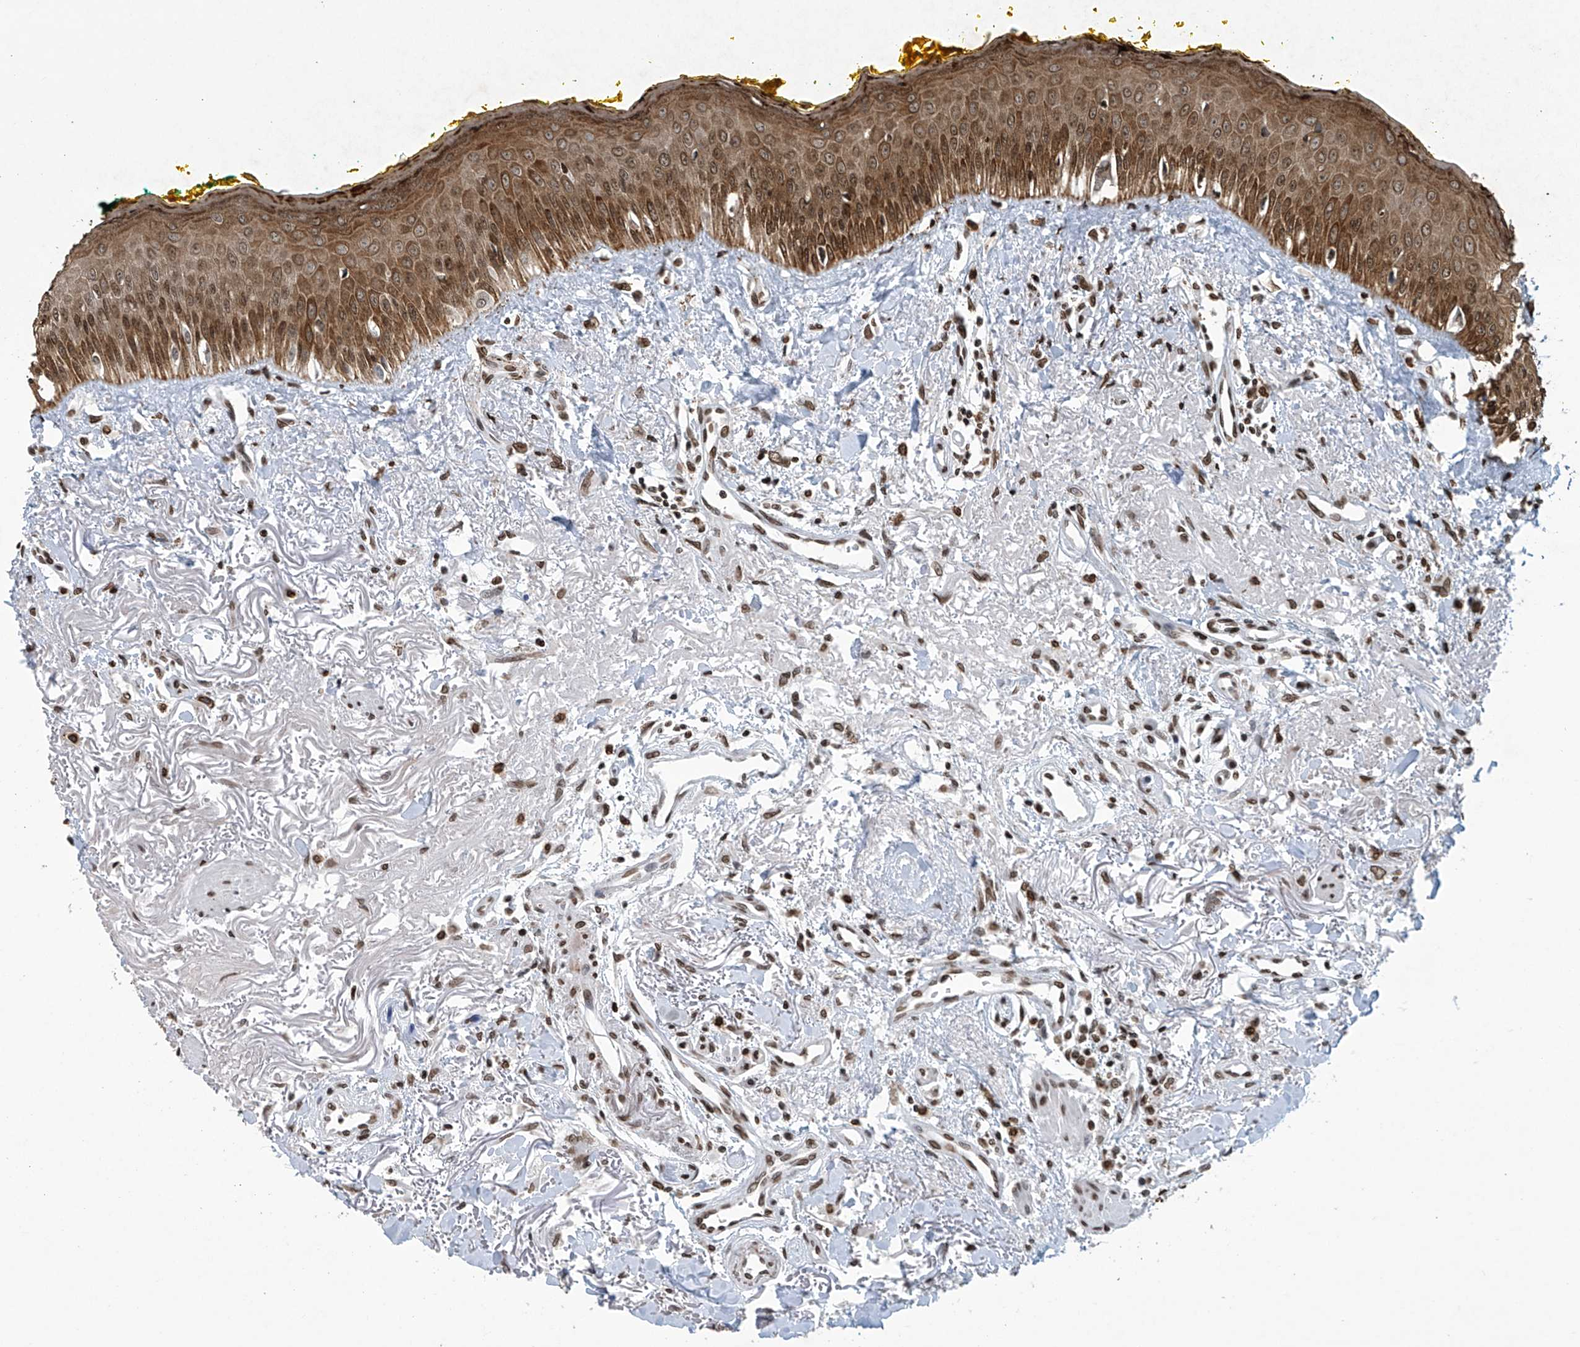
{"staining": {"intensity": "moderate", "quantity": ">75%", "location": "cytoplasmic/membranous,nuclear"}, "tissue": "oral mucosa", "cell_type": "Squamous epithelial cells", "image_type": "normal", "snomed": [{"axis": "morphology", "description": "Normal tissue, NOS"}, {"axis": "topography", "description": "Oral tissue"}], "caption": "Protein staining of benign oral mucosa shows moderate cytoplasmic/membranous,nuclear positivity in approximately >75% of squamous epithelial cells.", "gene": "H4C16", "patient": {"sex": "female", "age": 70}}